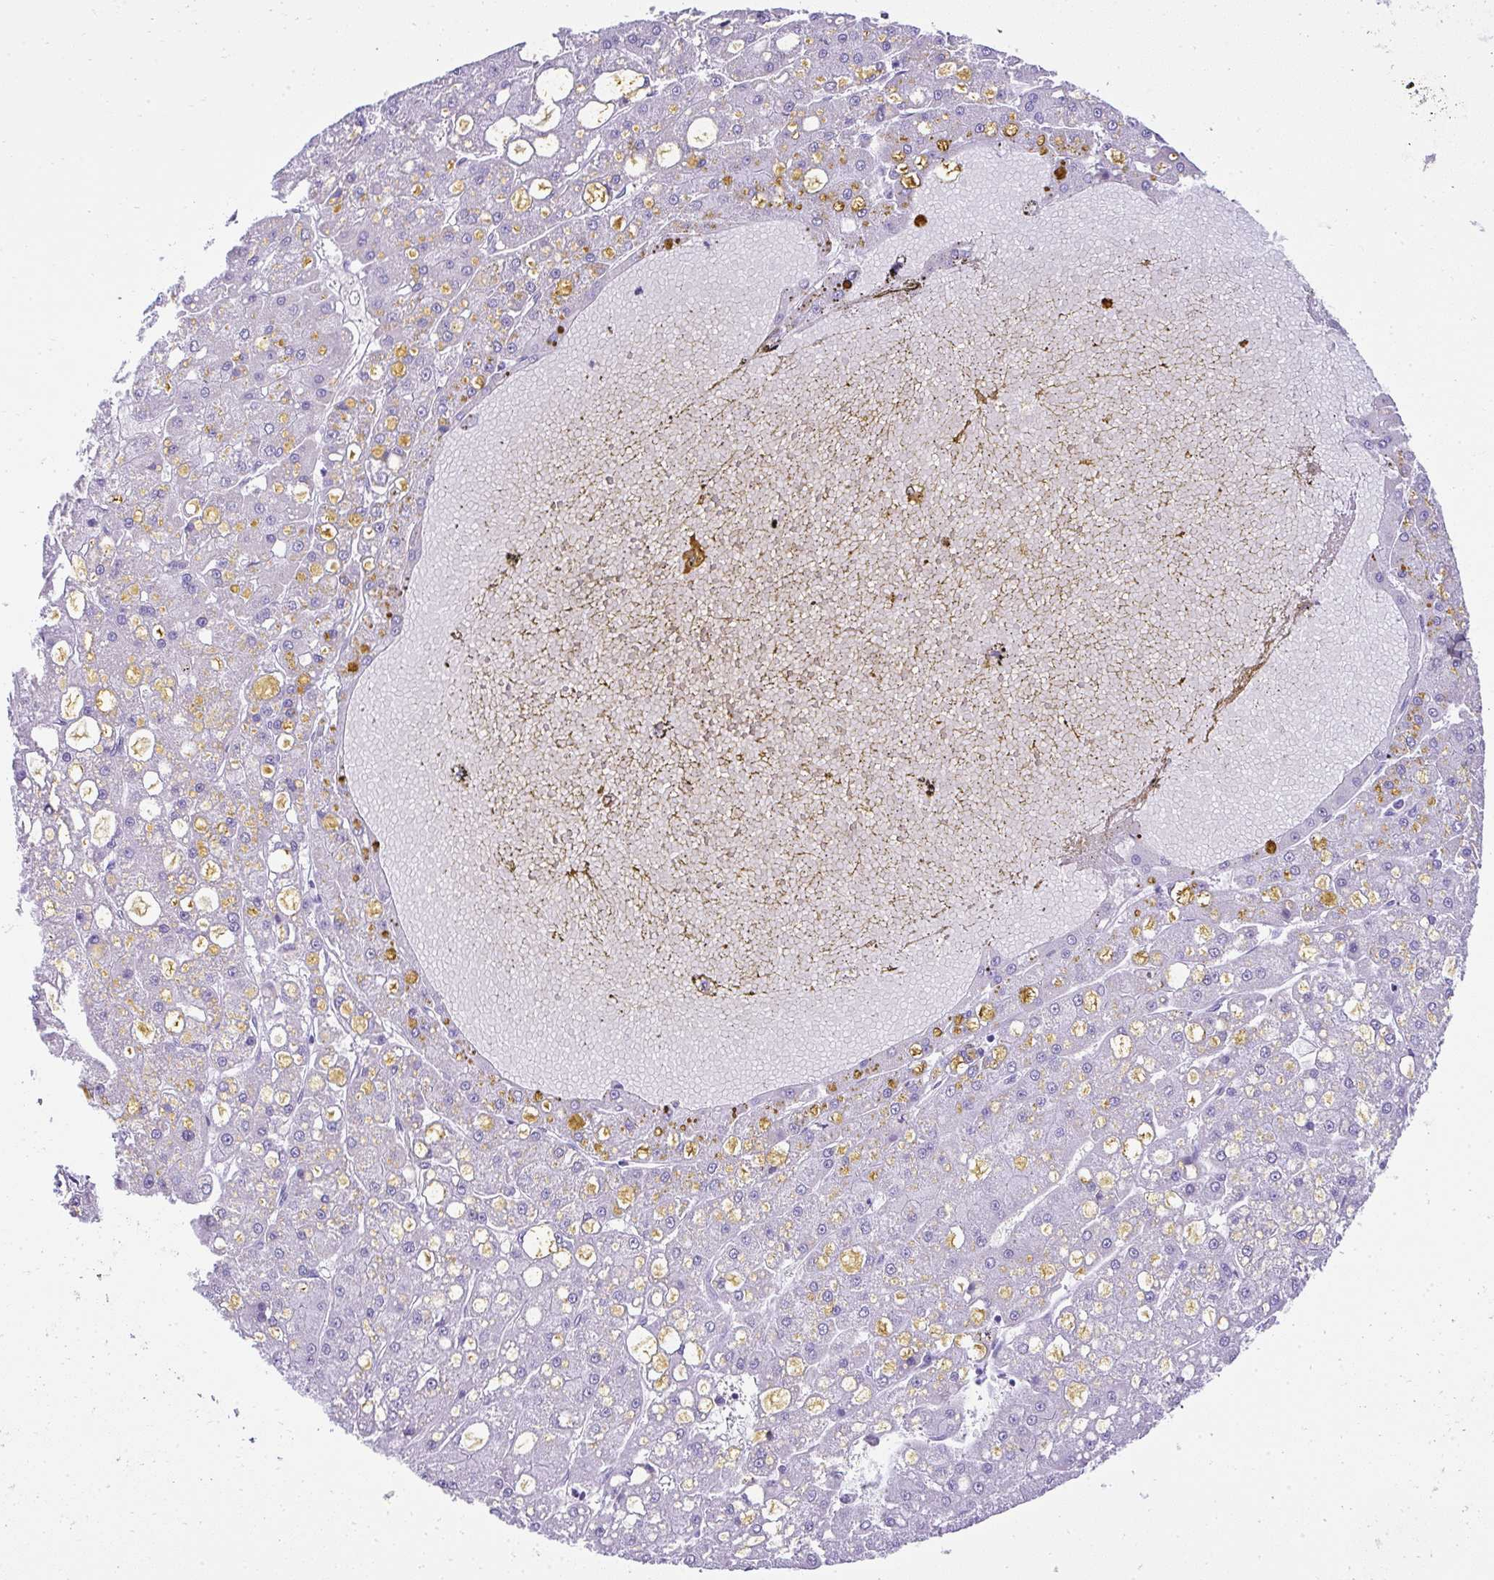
{"staining": {"intensity": "negative", "quantity": "none", "location": "none"}, "tissue": "liver cancer", "cell_type": "Tumor cells", "image_type": "cancer", "snomed": [{"axis": "morphology", "description": "Carcinoma, Hepatocellular, NOS"}, {"axis": "topography", "description": "Liver"}], "caption": "An image of human hepatocellular carcinoma (liver) is negative for staining in tumor cells.", "gene": "RNF183", "patient": {"sex": "male", "age": 67}}